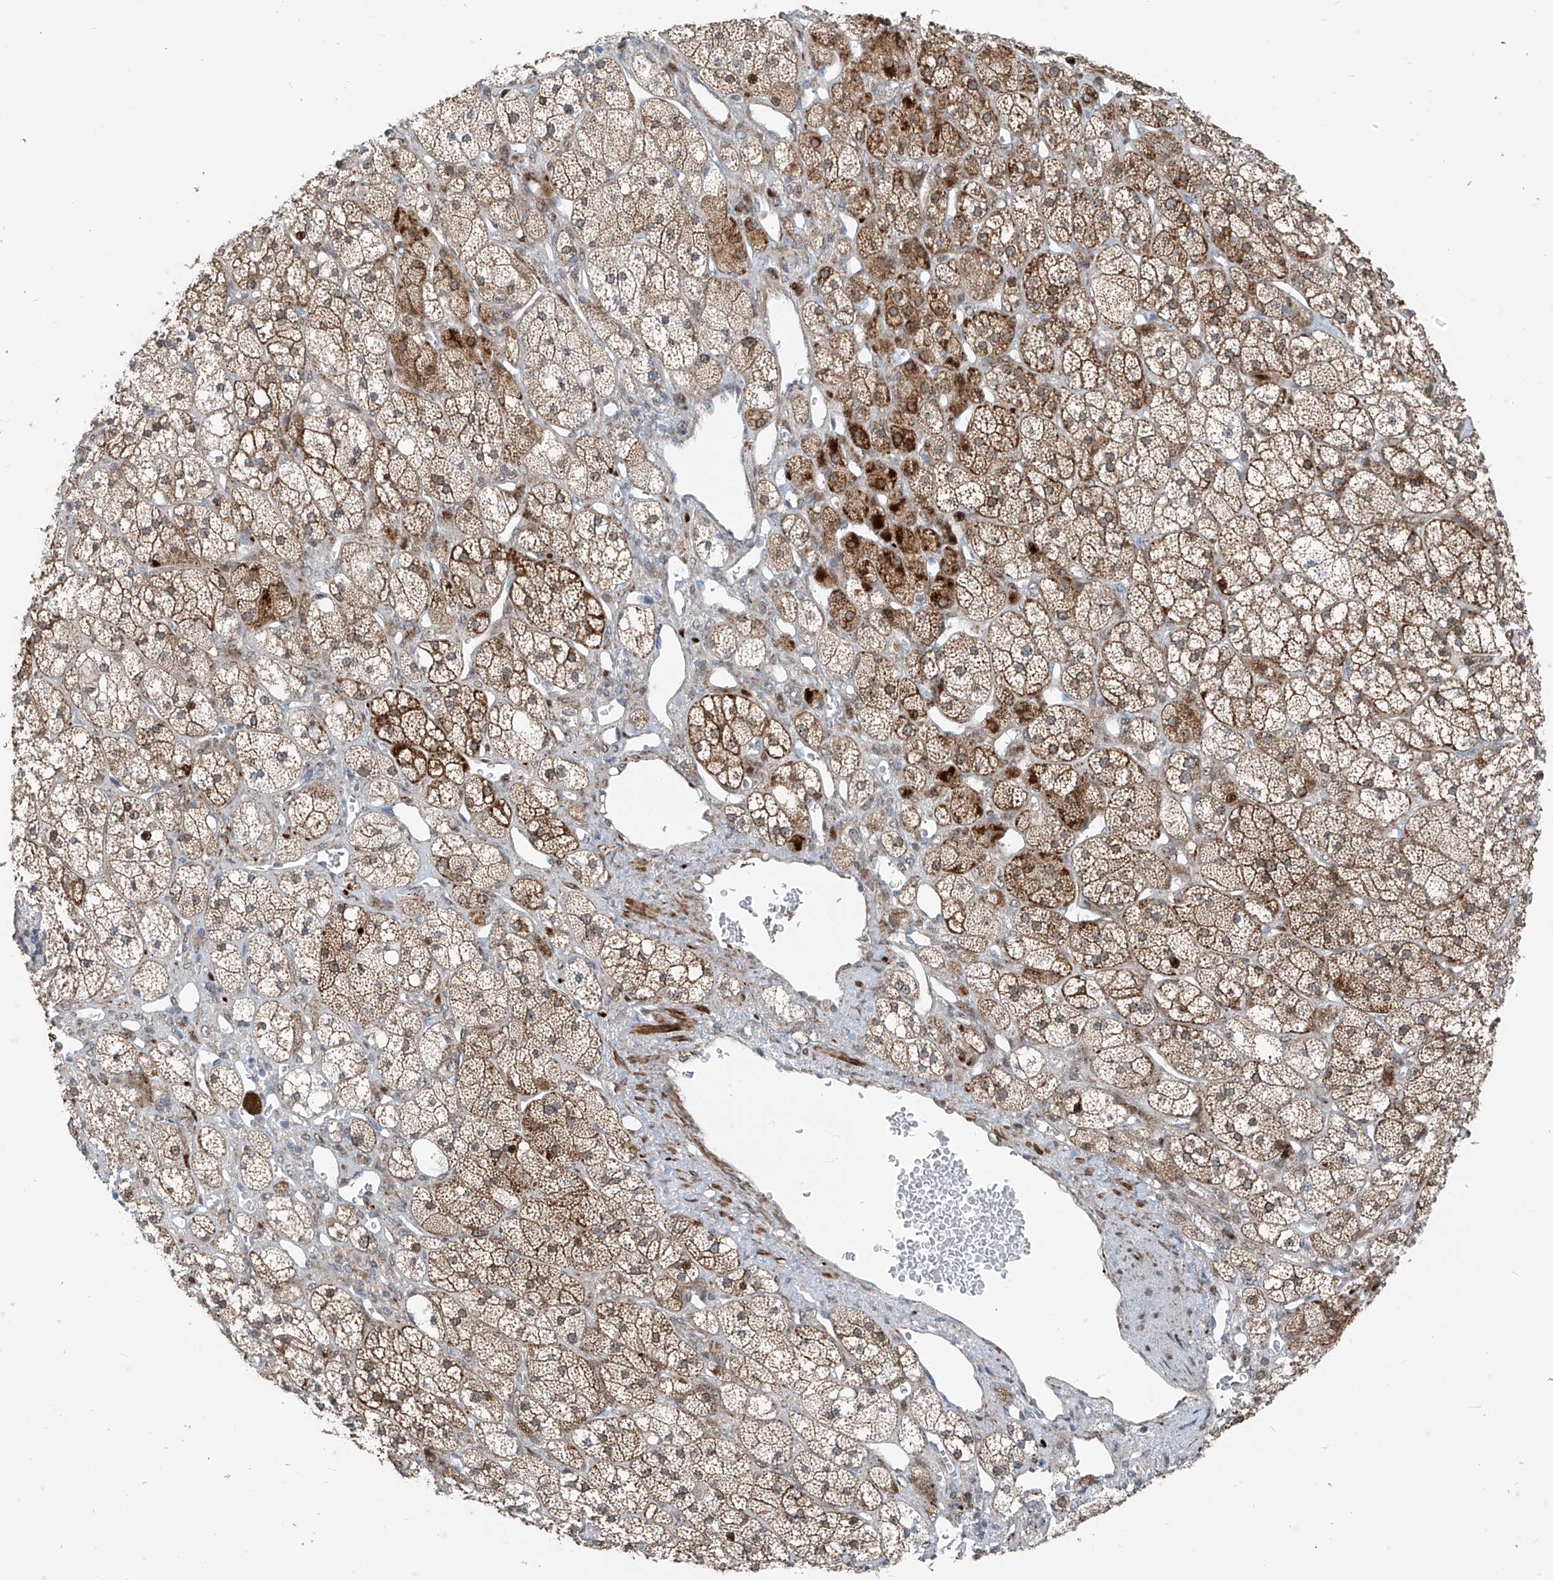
{"staining": {"intensity": "strong", "quantity": "25%-75%", "location": "cytoplasmic/membranous,nuclear"}, "tissue": "adrenal gland", "cell_type": "Glandular cells", "image_type": "normal", "snomed": [{"axis": "morphology", "description": "Normal tissue, NOS"}, {"axis": "topography", "description": "Adrenal gland"}], "caption": "Immunohistochemistry (IHC) staining of unremarkable adrenal gland, which exhibits high levels of strong cytoplasmic/membranous,nuclear staining in approximately 25%-75% of glandular cells indicating strong cytoplasmic/membranous,nuclear protein expression. The staining was performed using DAB (brown) for protein detection and nuclei were counterstained in hematoxylin (blue).", "gene": "PPCS", "patient": {"sex": "male", "age": 61}}